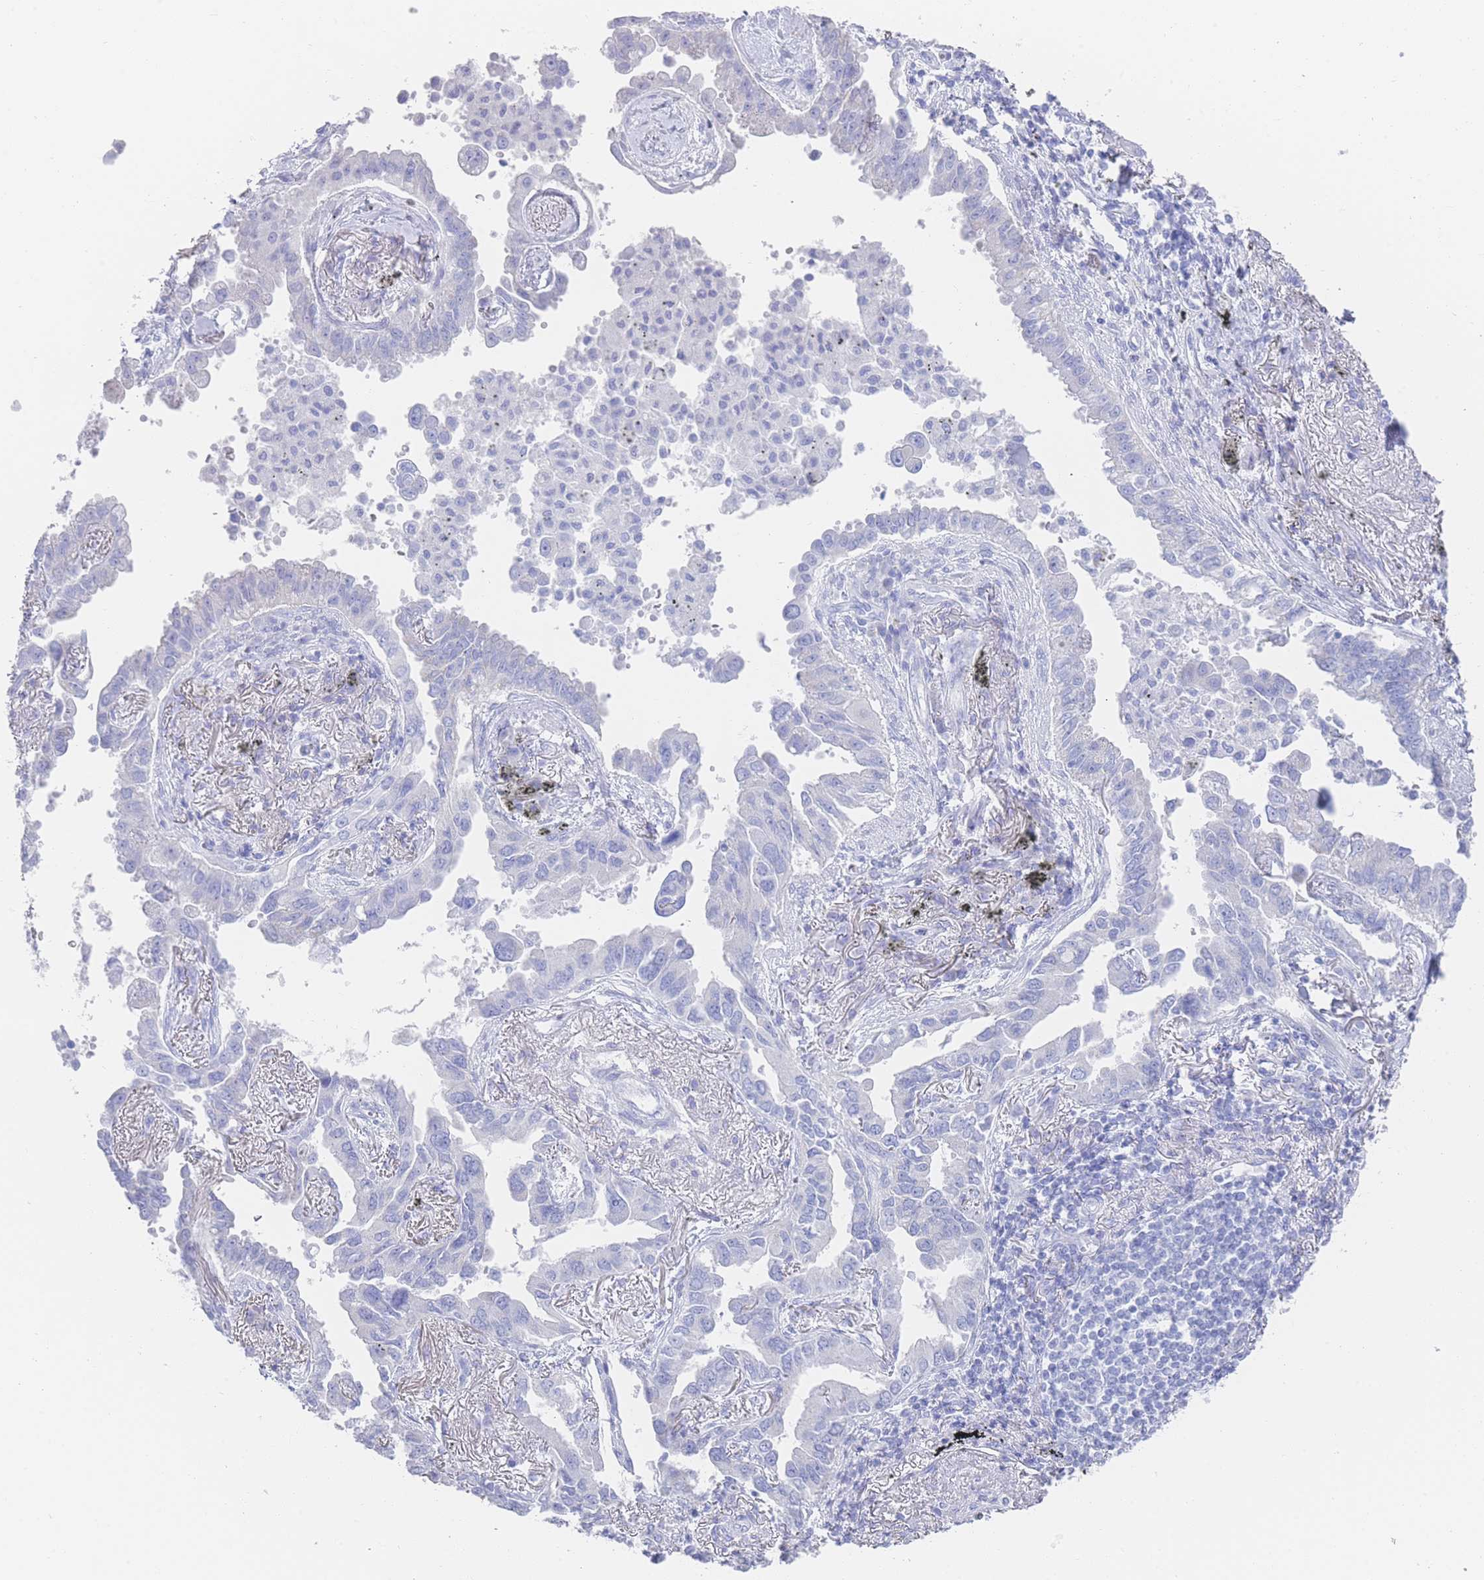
{"staining": {"intensity": "negative", "quantity": "none", "location": "none"}, "tissue": "lung cancer", "cell_type": "Tumor cells", "image_type": "cancer", "snomed": [{"axis": "morphology", "description": "Adenocarcinoma, NOS"}, {"axis": "topography", "description": "Lung"}], "caption": "This micrograph is of lung cancer (adenocarcinoma) stained with IHC to label a protein in brown with the nuclei are counter-stained blue. There is no positivity in tumor cells.", "gene": "LRRC37A", "patient": {"sex": "male", "age": 67}}